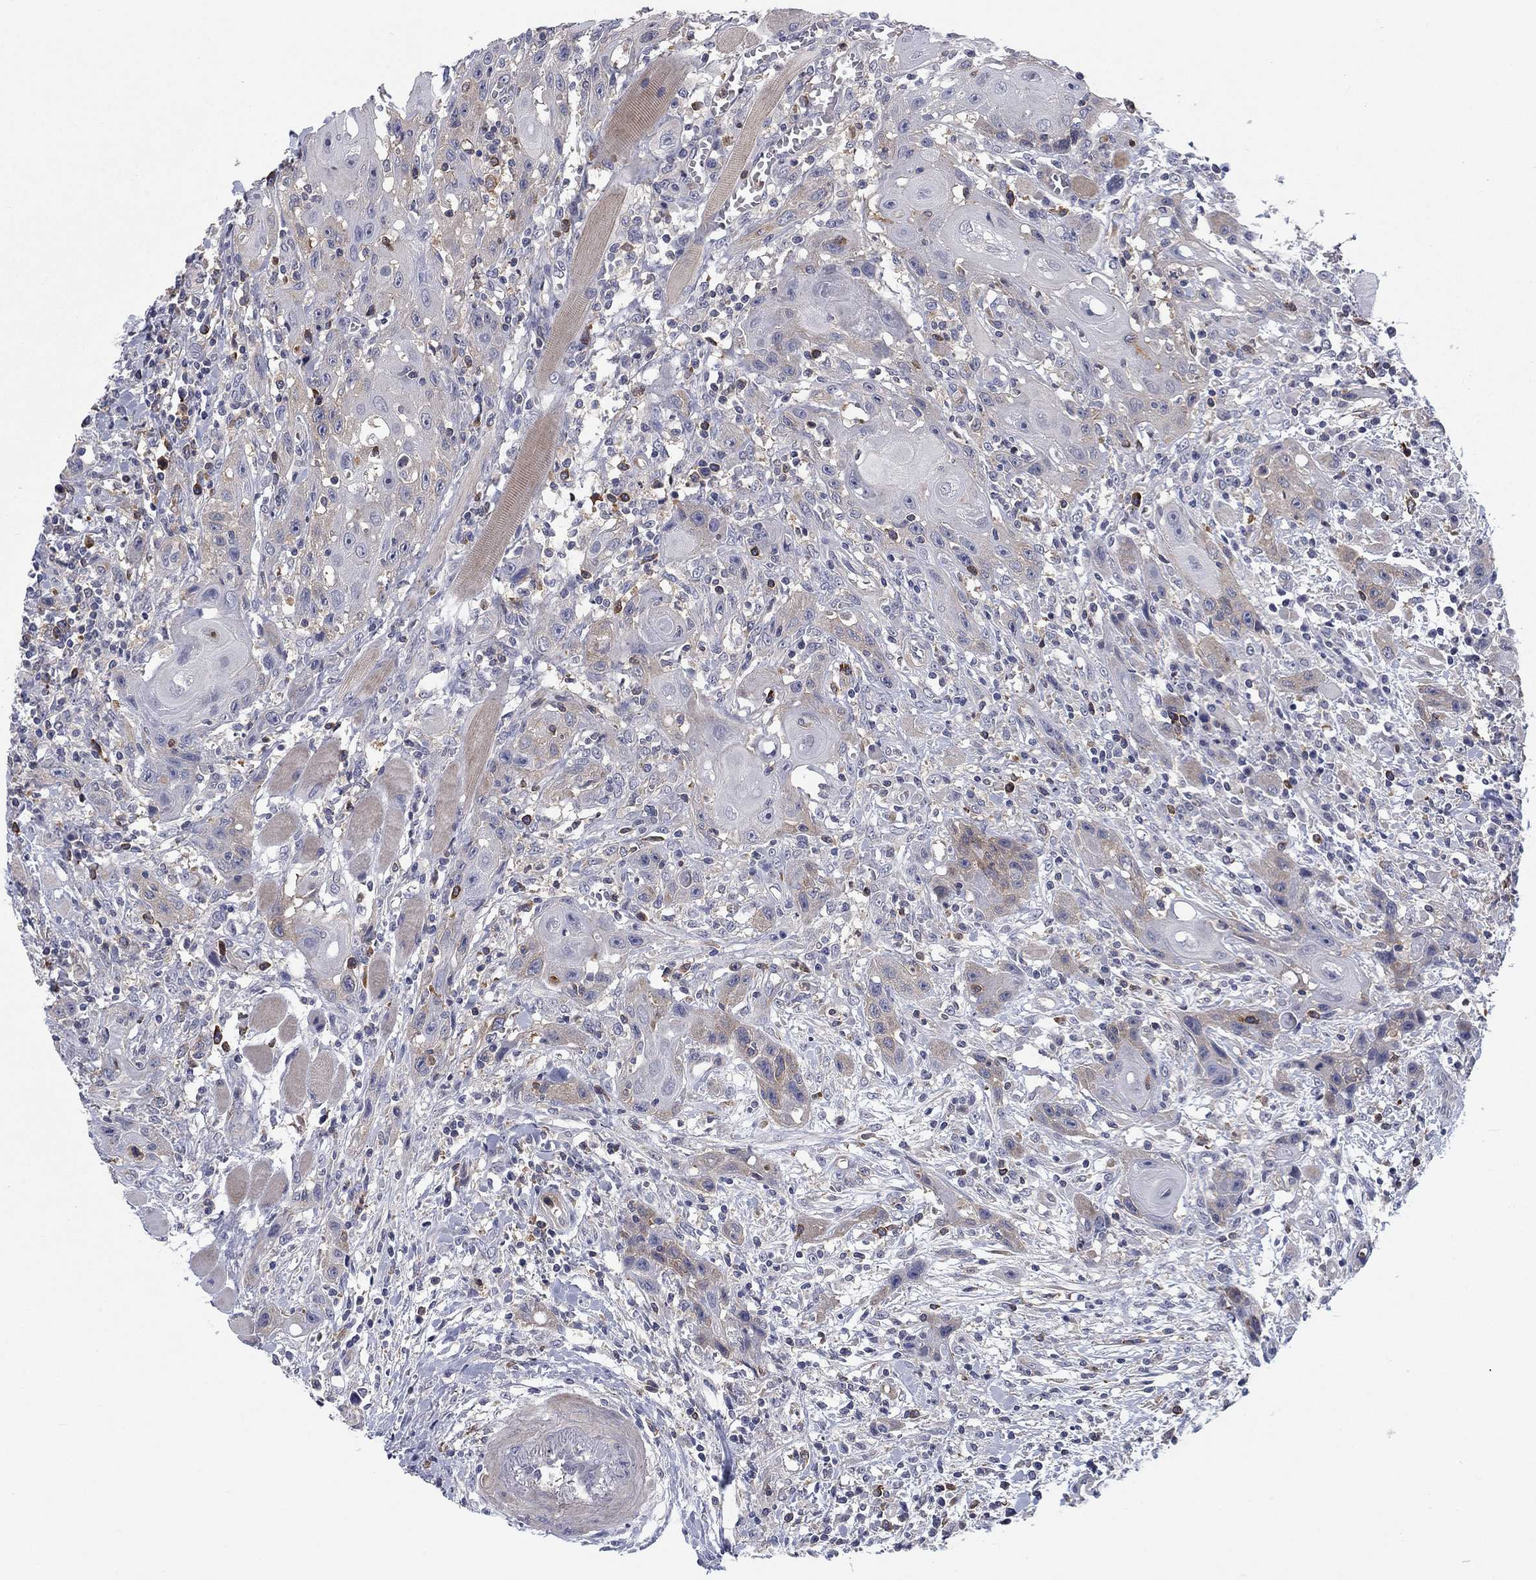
{"staining": {"intensity": "weak", "quantity": "<25%", "location": "cytoplasmic/membranous"}, "tissue": "head and neck cancer", "cell_type": "Tumor cells", "image_type": "cancer", "snomed": [{"axis": "morphology", "description": "Normal tissue, NOS"}, {"axis": "morphology", "description": "Squamous cell carcinoma, NOS"}, {"axis": "topography", "description": "Oral tissue"}, {"axis": "topography", "description": "Head-Neck"}], "caption": "An image of human head and neck cancer is negative for staining in tumor cells.", "gene": "KIF15", "patient": {"sex": "male", "age": 71}}